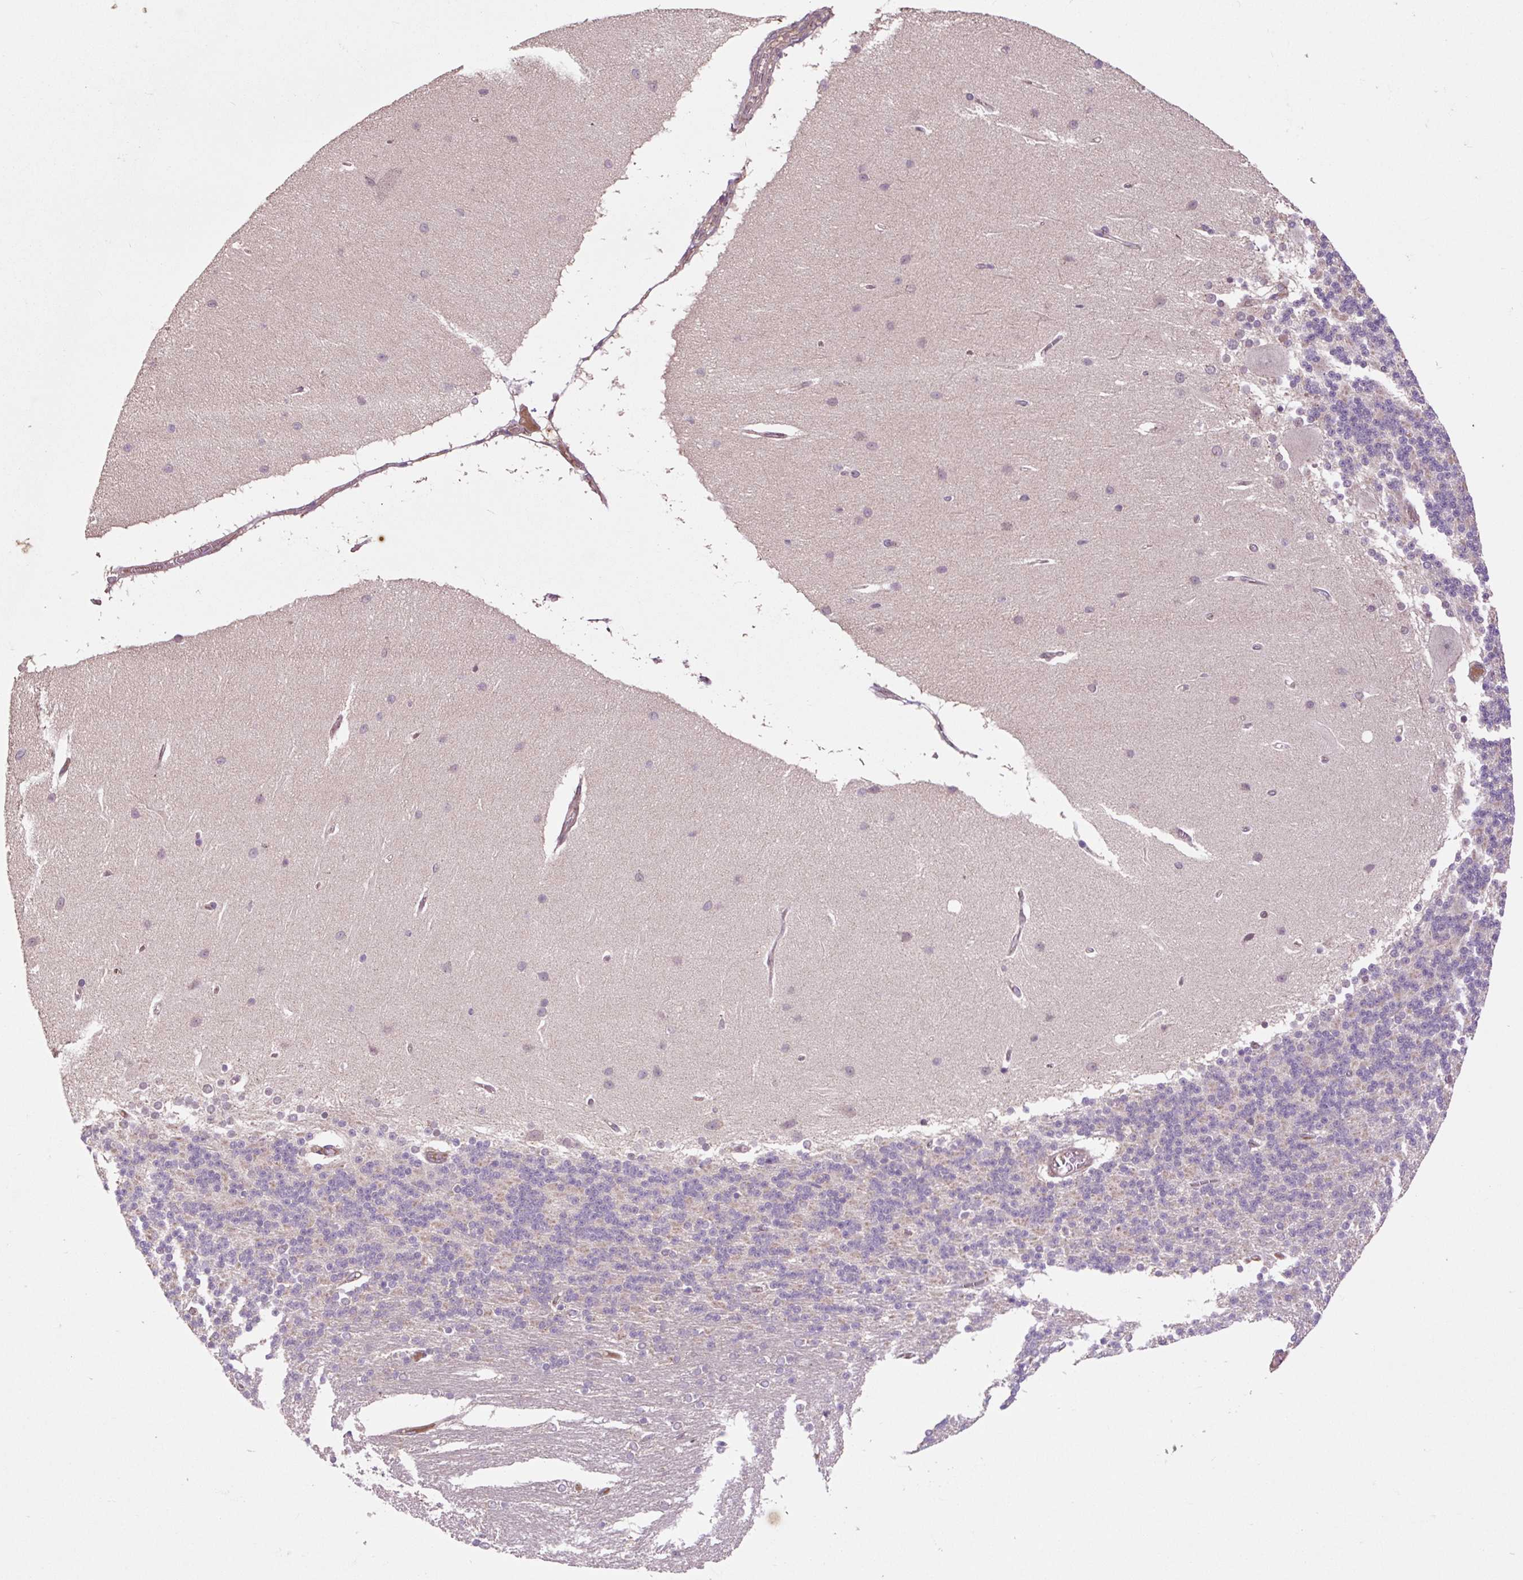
{"staining": {"intensity": "moderate", "quantity": "<25%", "location": "cytoplasmic/membranous"}, "tissue": "cerebellum", "cell_type": "Cells in granular layer", "image_type": "normal", "snomed": [{"axis": "morphology", "description": "Normal tissue, NOS"}, {"axis": "topography", "description": "Cerebellum"}], "caption": "This is a histology image of immunohistochemistry (IHC) staining of unremarkable cerebellum, which shows moderate expression in the cytoplasmic/membranous of cells in granular layer.", "gene": "MMS19", "patient": {"sex": "female", "age": 54}}